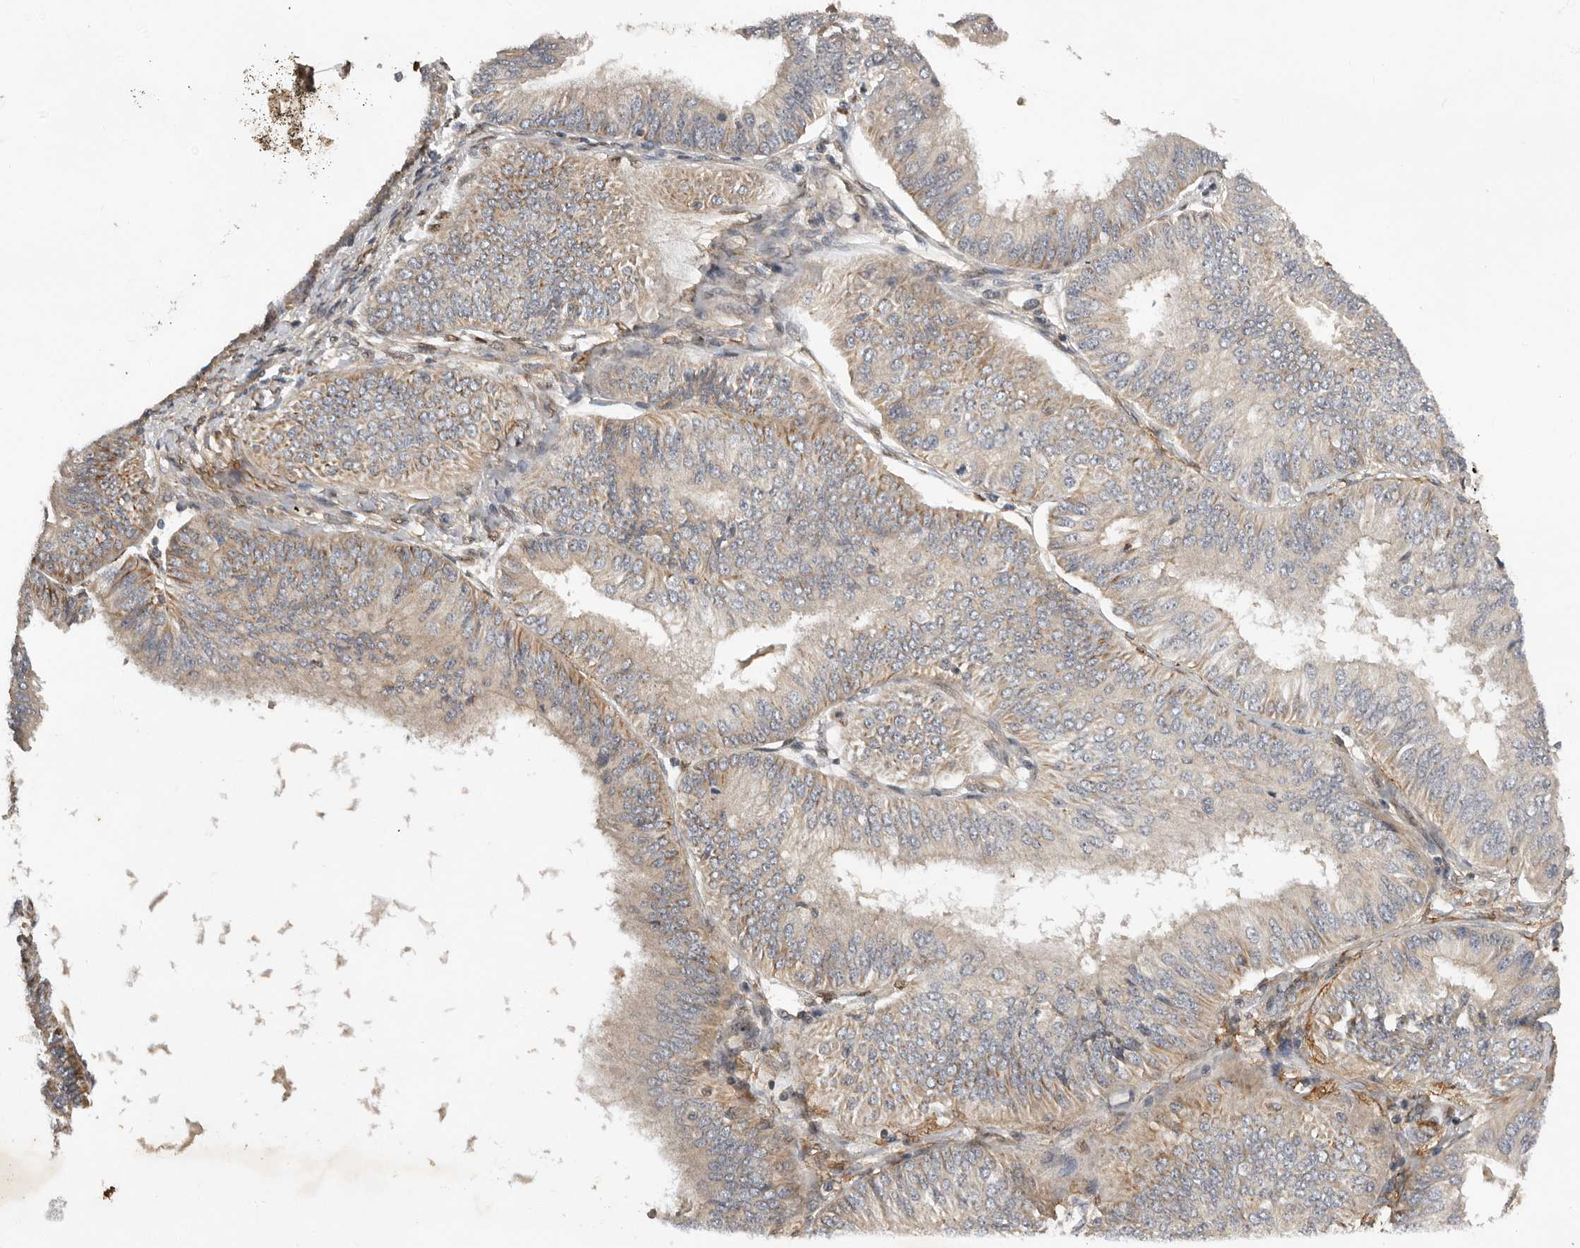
{"staining": {"intensity": "weak", "quantity": "<25%", "location": "cytoplasmic/membranous"}, "tissue": "endometrial cancer", "cell_type": "Tumor cells", "image_type": "cancer", "snomed": [{"axis": "morphology", "description": "Adenocarcinoma, NOS"}, {"axis": "topography", "description": "Endometrium"}], "caption": "Tumor cells are negative for brown protein staining in endometrial adenocarcinoma.", "gene": "RNF157", "patient": {"sex": "female", "age": 58}}